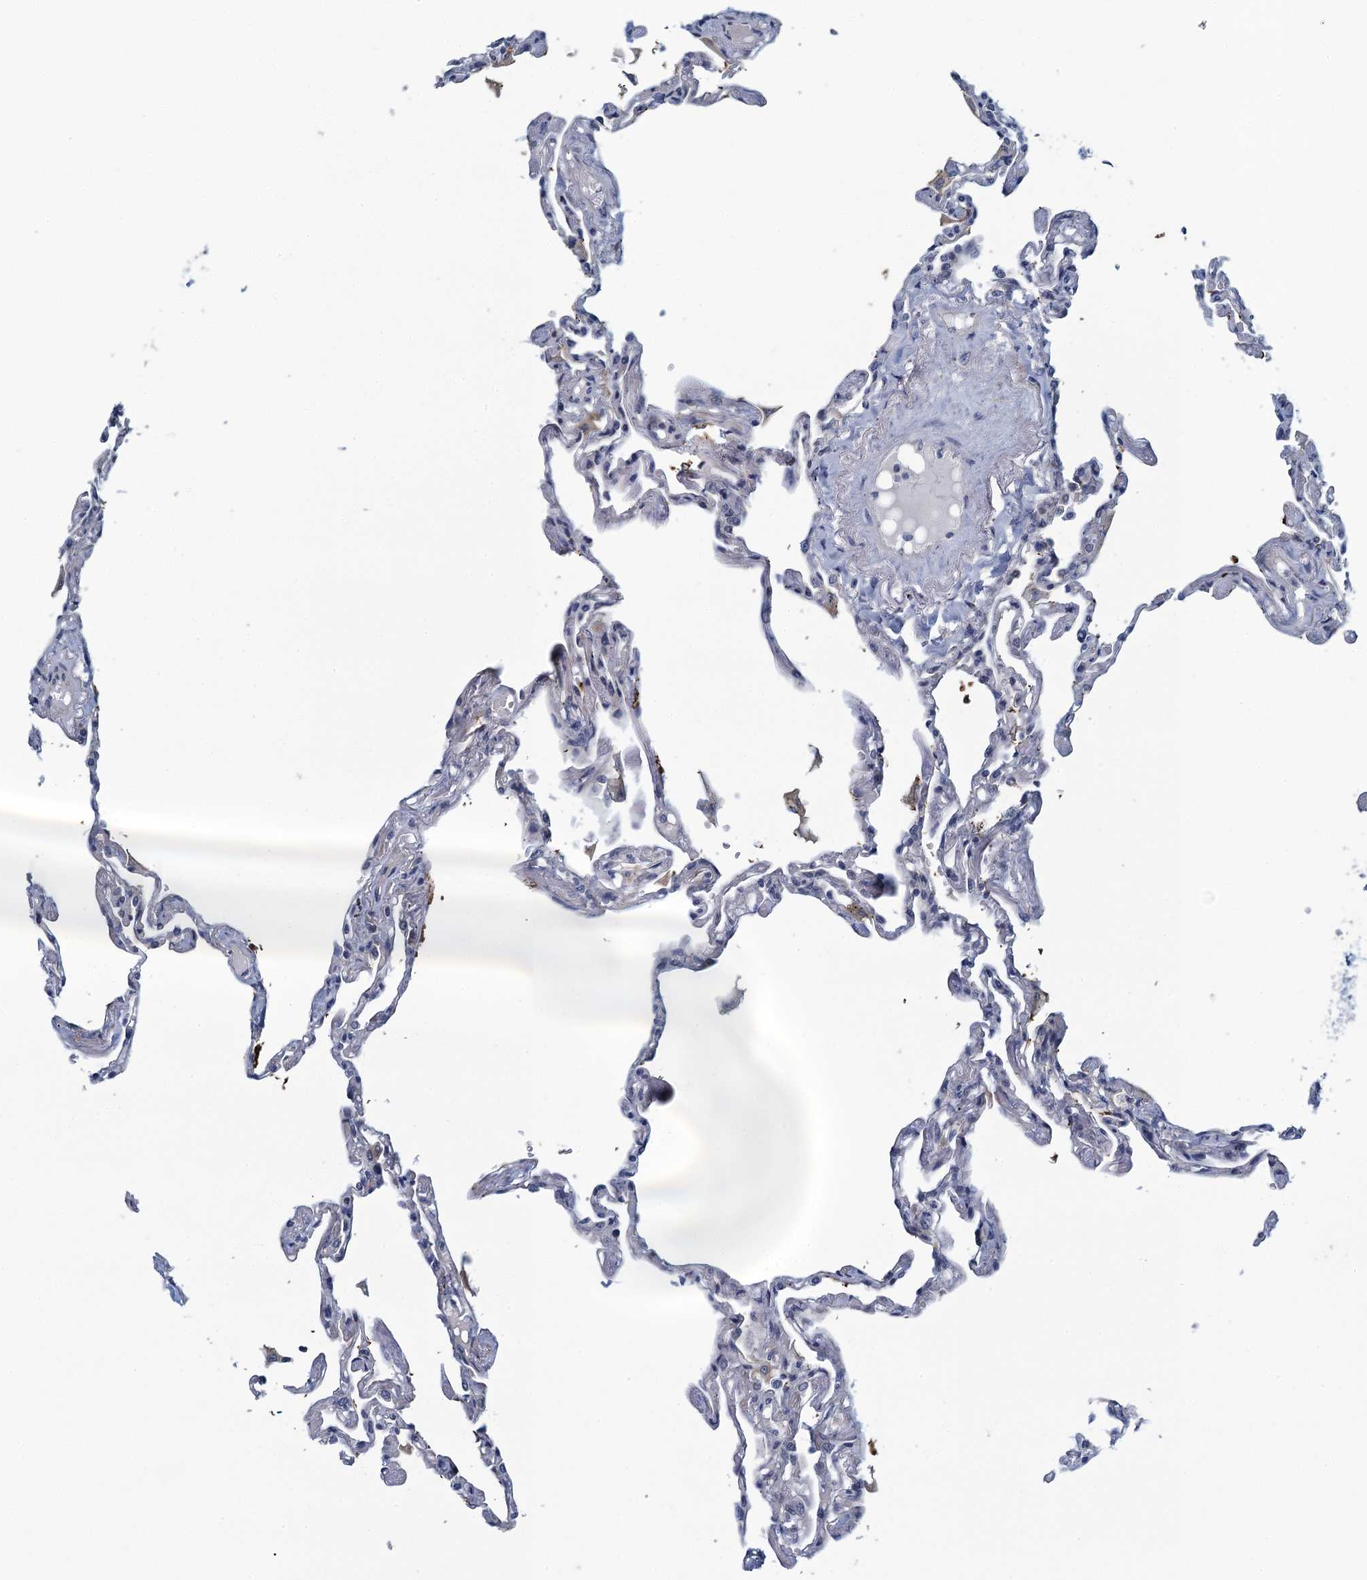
{"staining": {"intensity": "negative", "quantity": "none", "location": "none"}, "tissue": "lung", "cell_type": "Alveolar cells", "image_type": "normal", "snomed": [{"axis": "morphology", "description": "Normal tissue, NOS"}, {"axis": "topography", "description": "Lung"}], "caption": "The IHC photomicrograph has no significant positivity in alveolar cells of lung.", "gene": "NCKAP1L", "patient": {"sex": "female", "age": 67}}